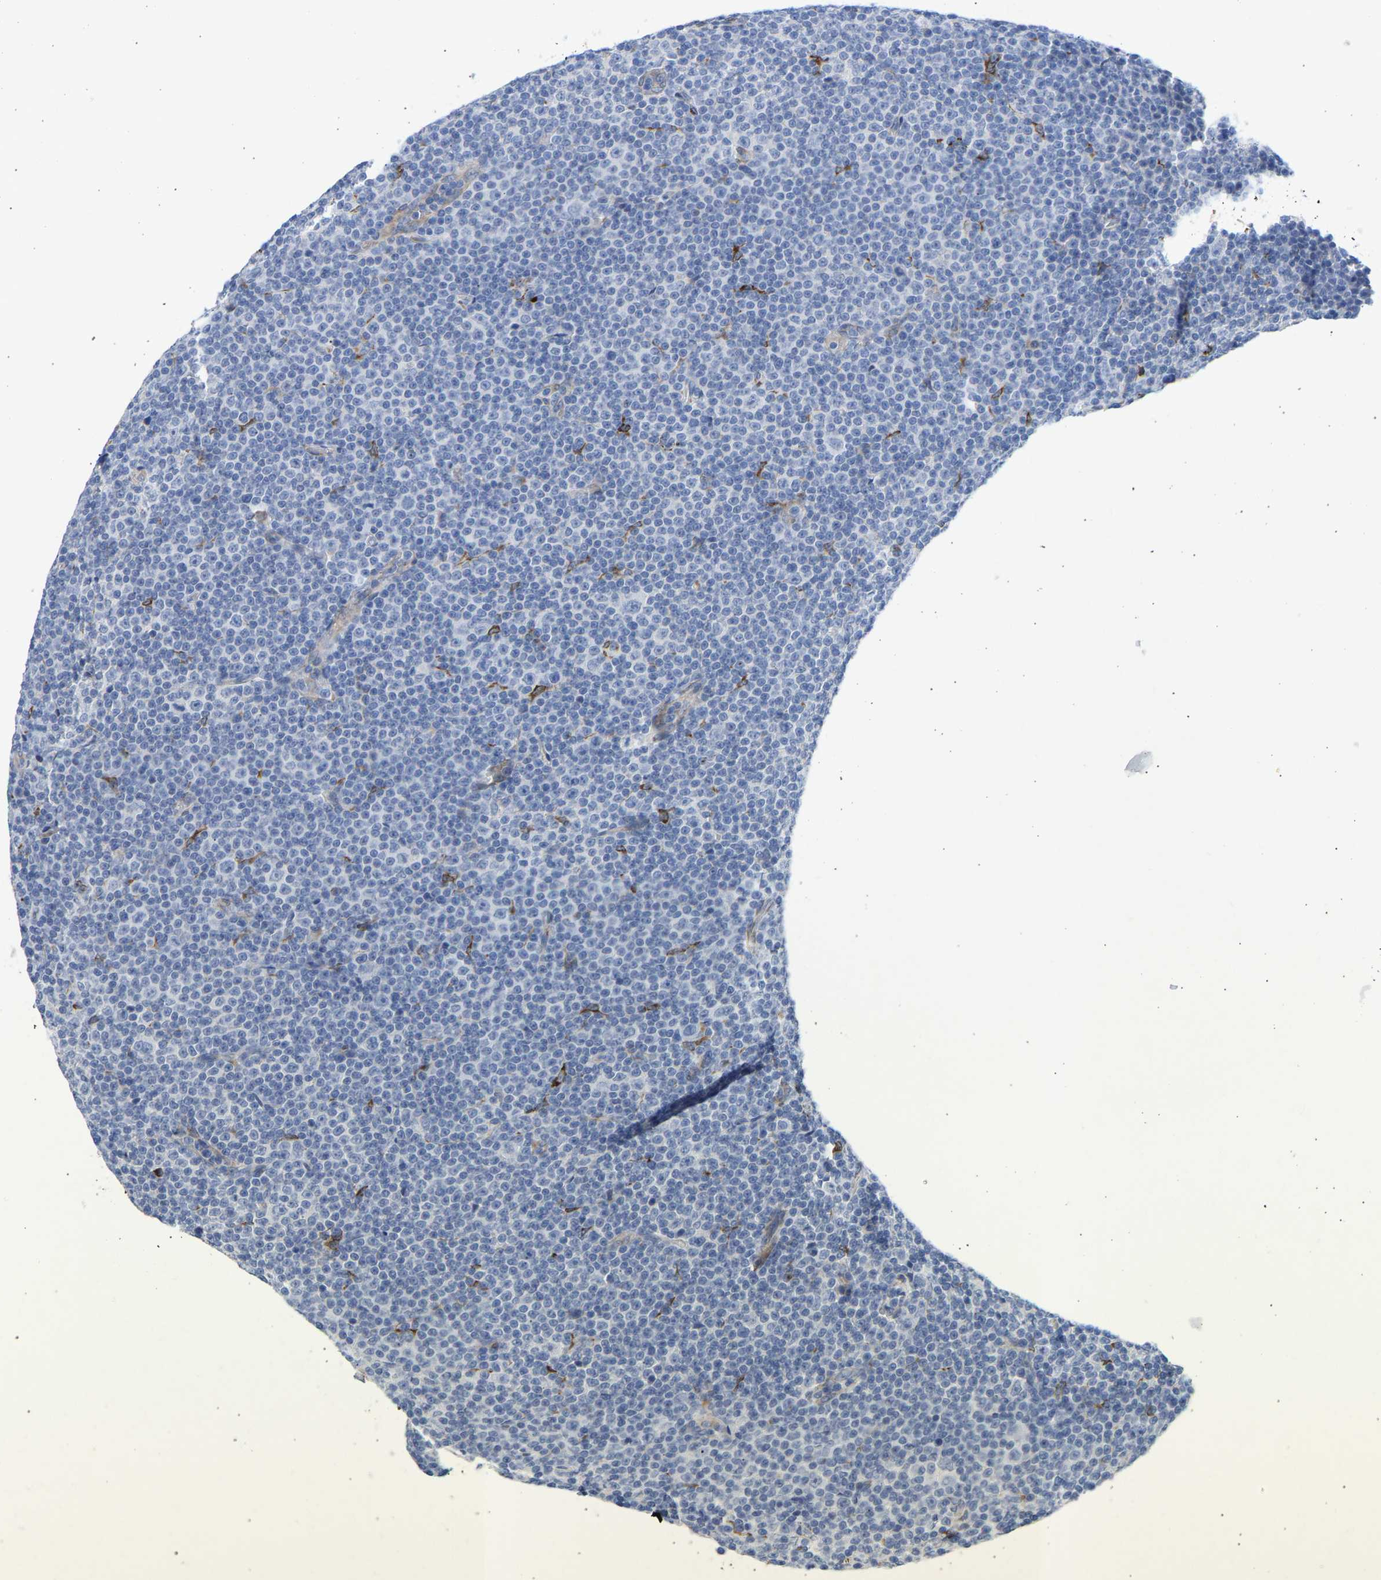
{"staining": {"intensity": "negative", "quantity": "none", "location": "none"}, "tissue": "lymphoma", "cell_type": "Tumor cells", "image_type": "cancer", "snomed": [{"axis": "morphology", "description": "Malignant lymphoma, non-Hodgkin's type, Low grade"}, {"axis": "topography", "description": "Lymph node"}], "caption": "This is an IHC image of human malignant lymphoma, non-Hodgkin's type (low-grade). There is no staining in tumor cells.", "gene": "SELENOM", "patient": {"sex": "female", "age": 67}}